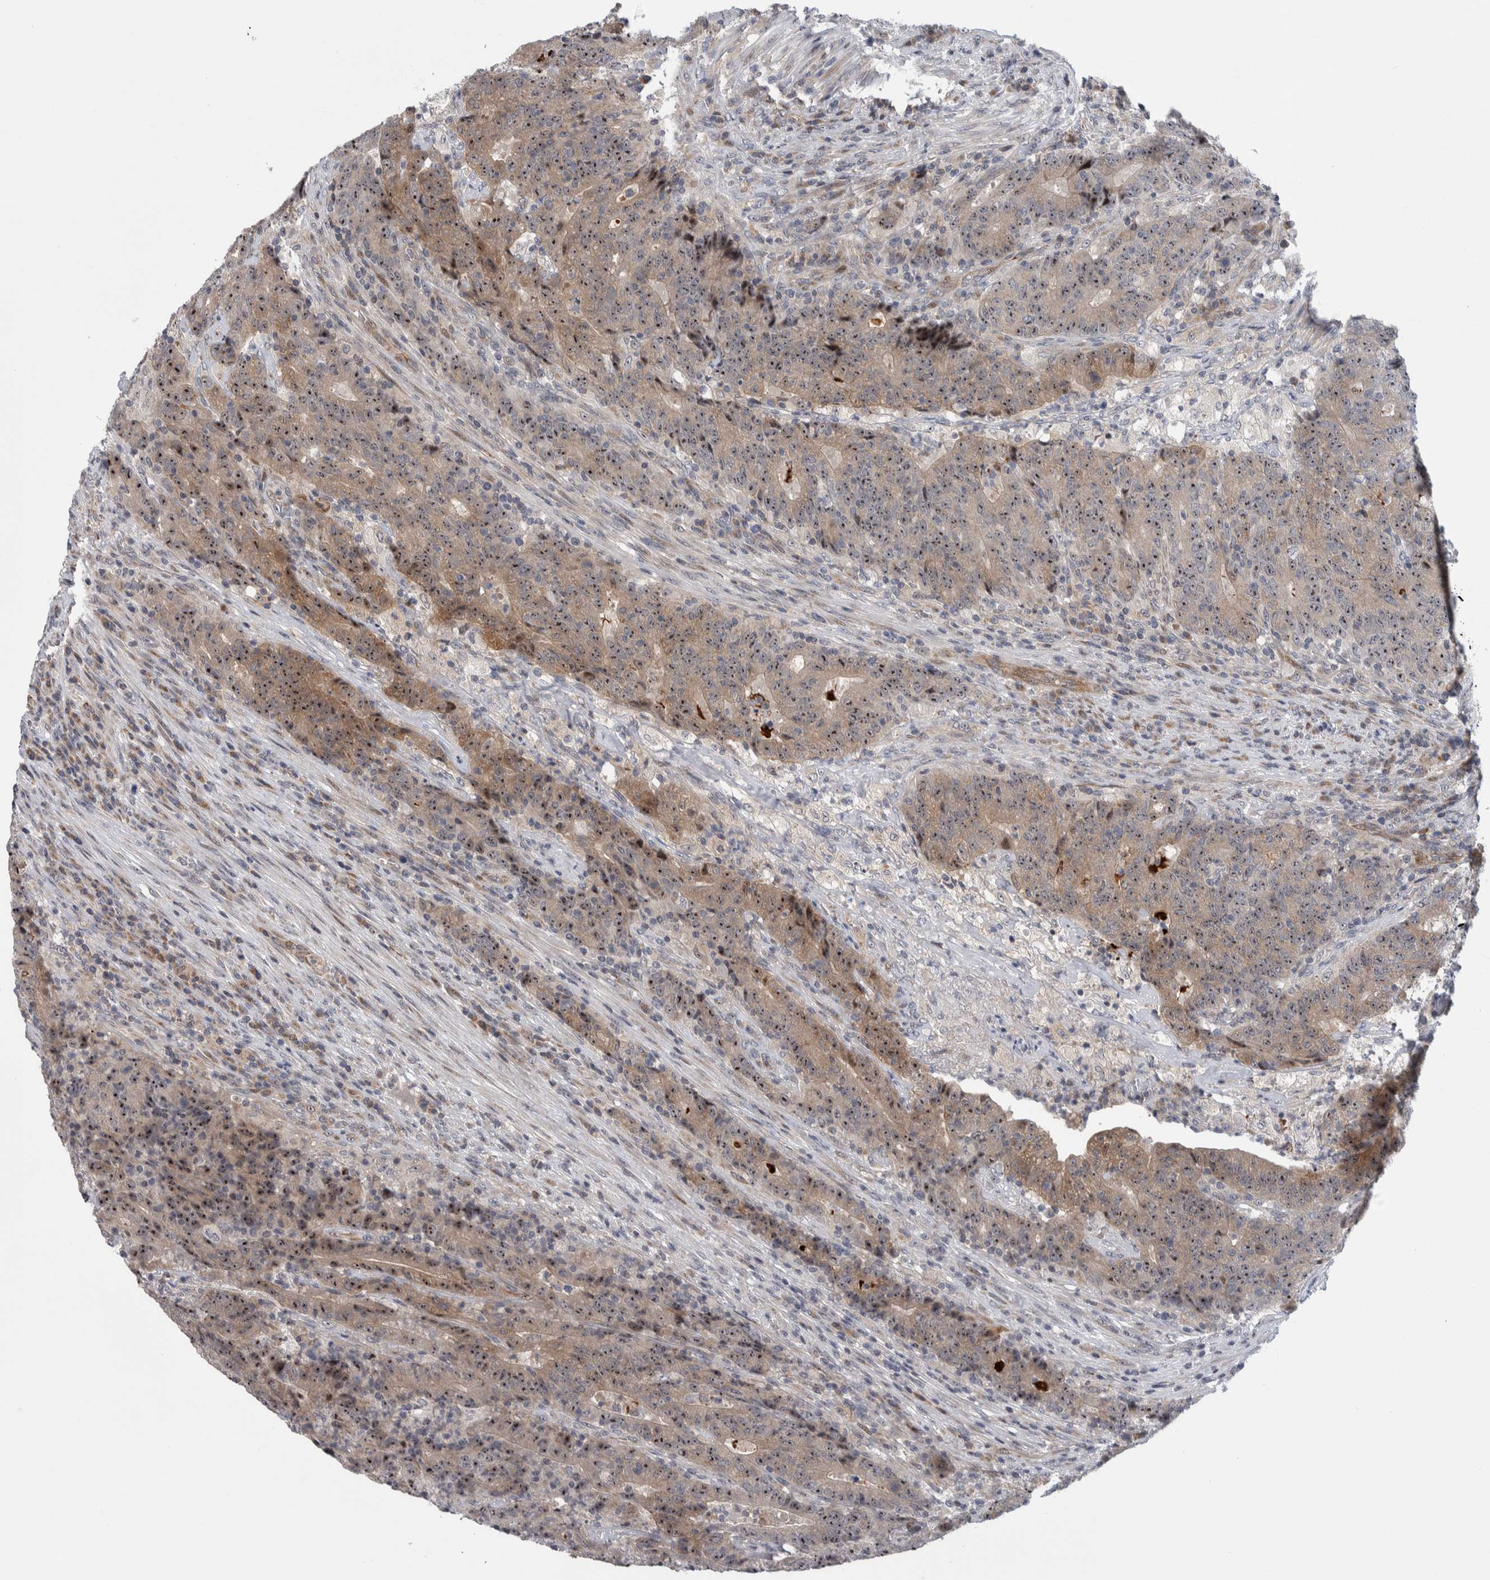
{"staining": {"intensity": "strong", "quantity": ">75%", "location": "nuclear"}, "tissue": "colorectal cancer", "cell_type": "Tumor cells", "image_type": "cancer", "snomed": [{"axis": "morphology", "description": "Normal tissue, NOS"}, {"axis": "morphology", "description": "Adenocarcinoma, NOS"}, {"axis": "topography", "description": "Colon"}], "caption": "An image of human colorectal cancer stained for a protein demonstrates strong nuclear brown staining in tumor cells.", "gene": "PRRG4", "patient": {"sex": "female", "age": 75}}